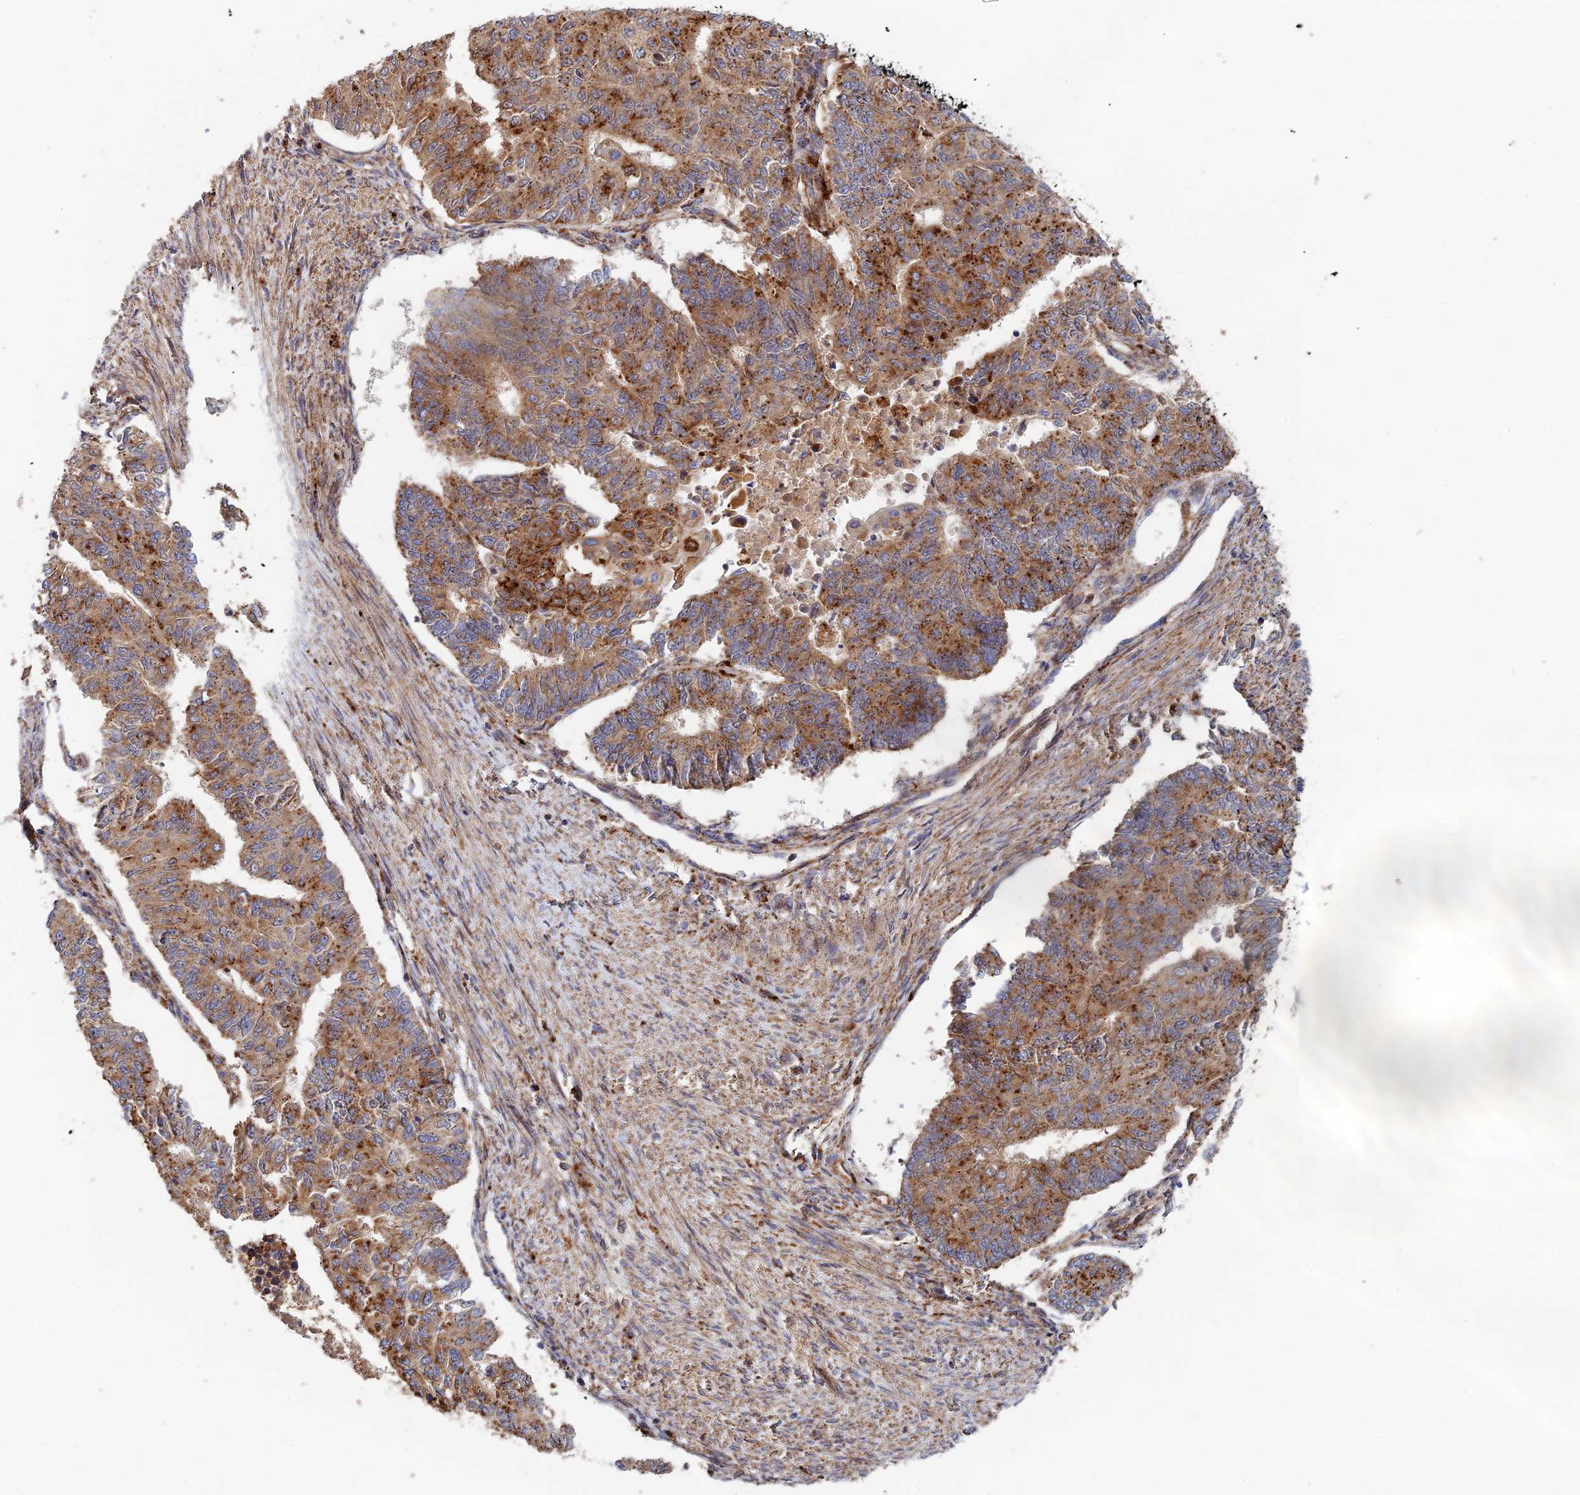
{"staining": {"intensity": "moderate", "quantity": ">75%", "location": "cytoplasmic/membranous"}, "tissue": "endometrial cancer", "cell_type": "Tumor cells", "image_type": "cancer", "snomed": [{"axis": "morphology", "description": "Adenocarcinoma, NOS"}, {"axis": "topography", "description": "Endometrium"}], "caption": "Adenocarcinoma (endometrial) stained for a protein (brown) demonstrates moderate cytoplasmic/membranous positive expression in about >75% of tumor cells.", "gene": "PPP2R3C", "patient": {"sex": "female", "age": 32}}